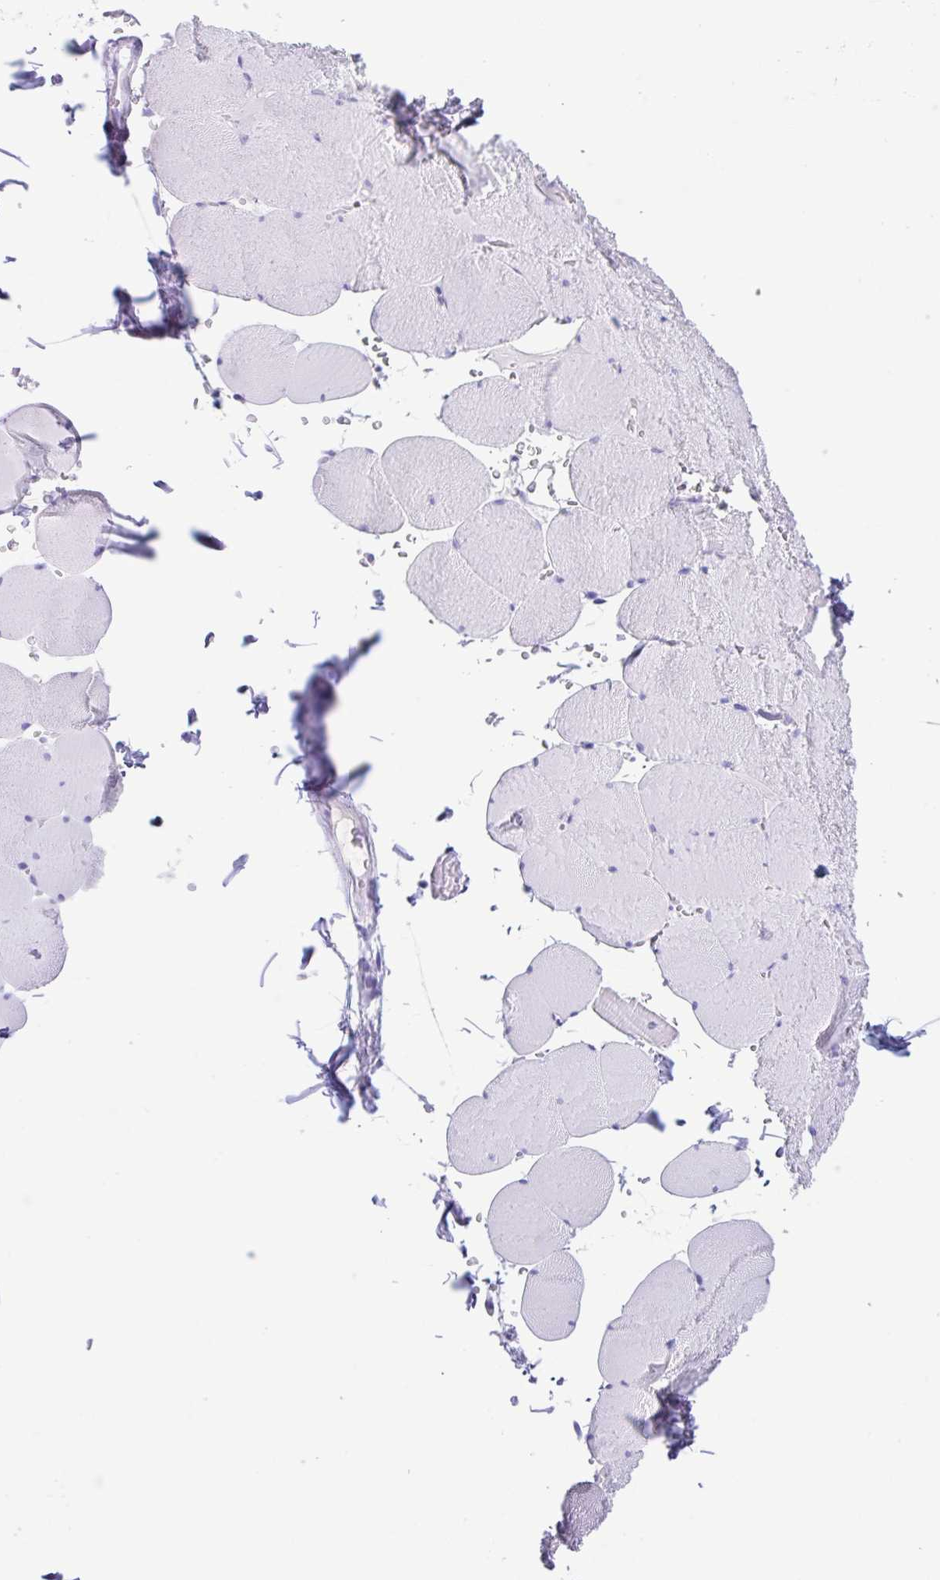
{"staining": {"intensity": "negative", "quantity": "none", "location": "none"}, "tissue": "skeletal muscle", "cell_type": "Myocytes", "image_type": "normal", "snomed": [{"axis": "morphology", "description": "Normal tissue, NOS"}, {"axis": "topography", "description": "Skeletal muscle"}, {"axis": "topography", "description": "Head-Neck"}], "caption": "IHC photomicrograph of benign human skeletal muscle stained for a protein (brown), which displays no staining in myocytes. Brightfield microscopy of immunohistochemistry (IHC) stained with DAB (brown) and hematoxylin (blue), captured at high magnification.", "gene": "CPA1", "patient": {"sex": "male", "age": 66}}